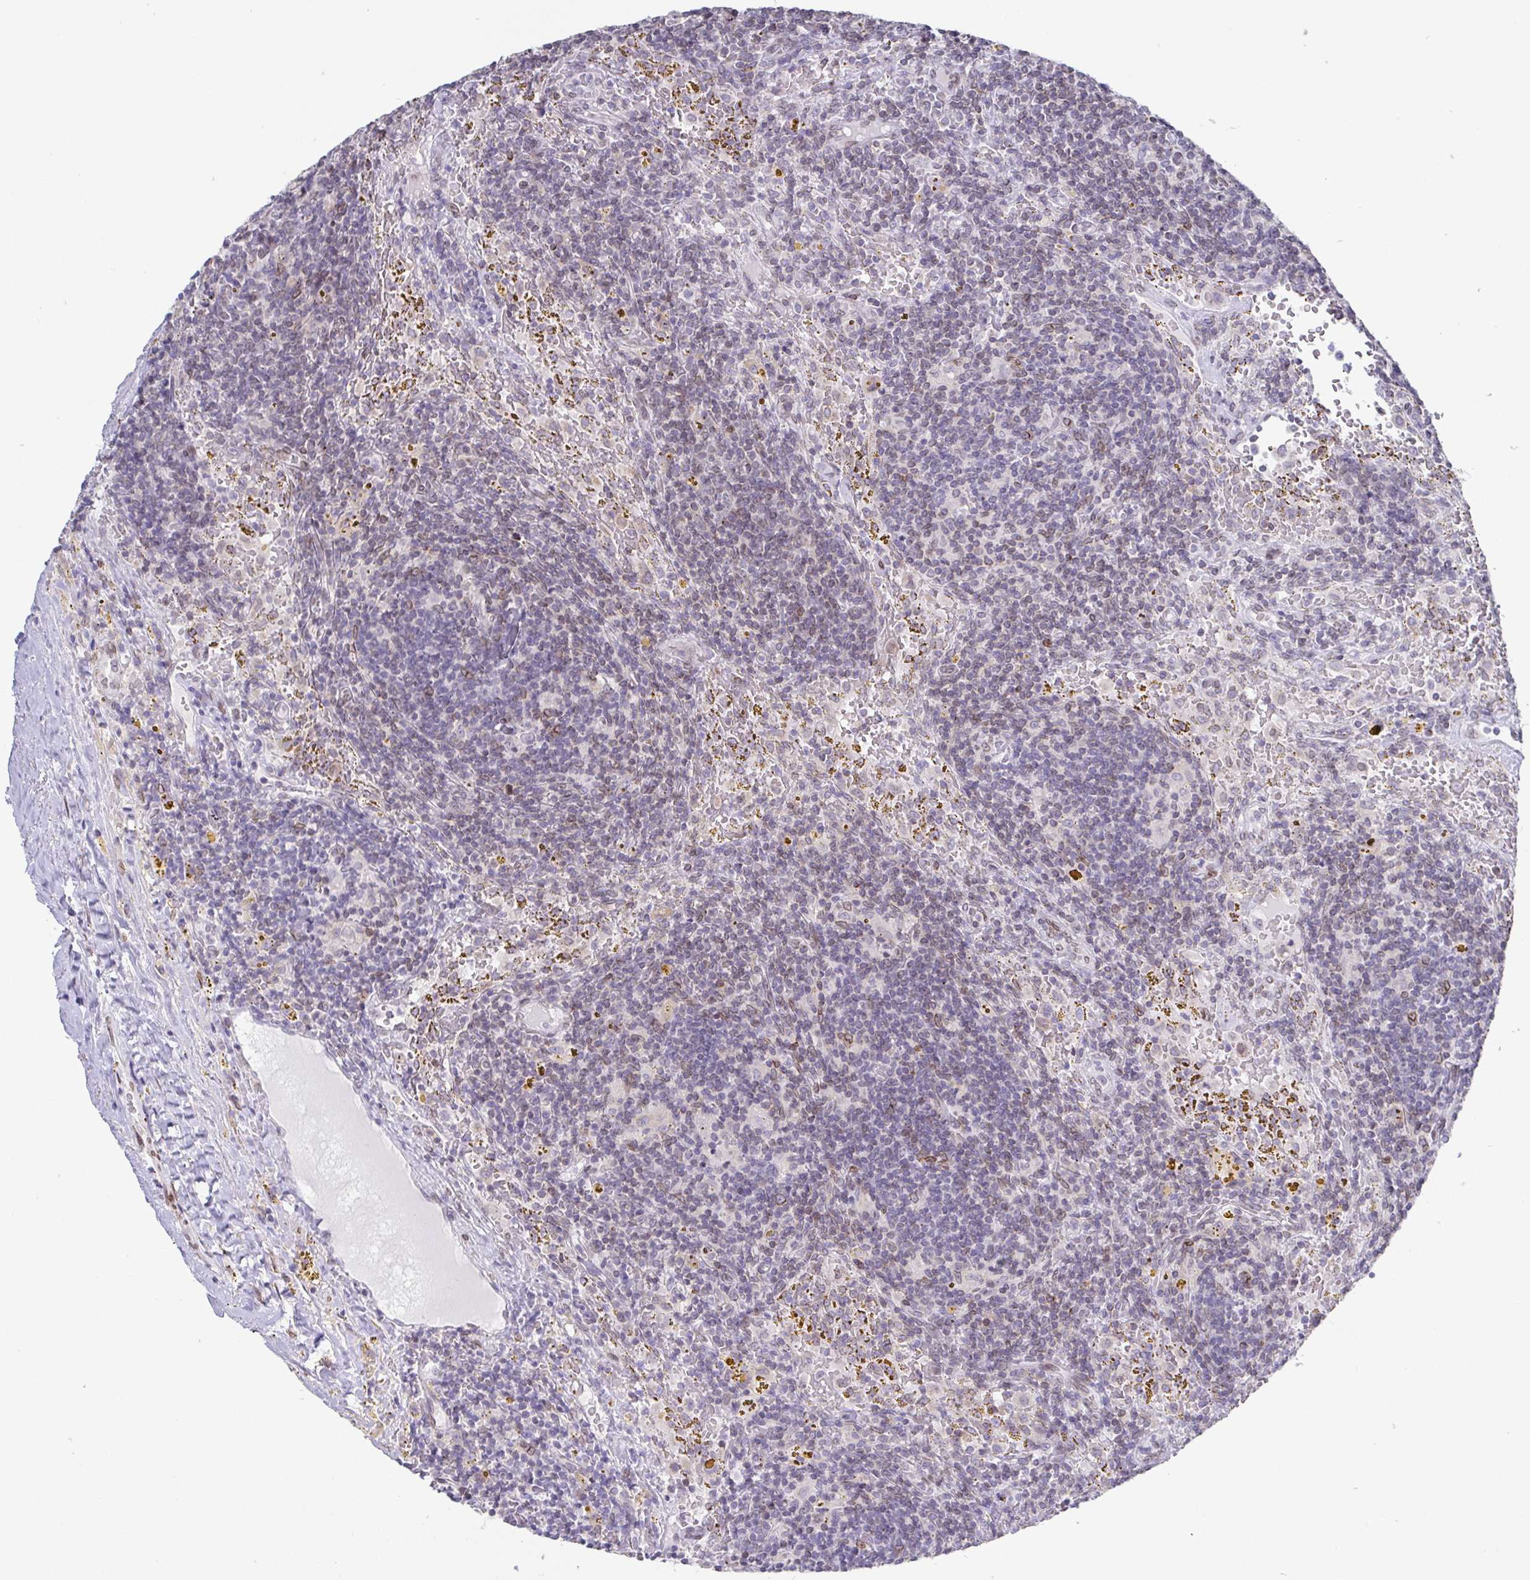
{"staining": {"intensity": "negative", "quantity": "none", "location": "none"}, "tissue": "lymphoma", "cell_type": "Tumor cells", "image_type": "cancer", "snomed": [{"axis": "morphology", "description": "Malignant lymphoma, non-Hodgkin's type, Low grade"}, {"axis": "topography", "description": "Spleen"}], "caption": "This is a photomicrograph of immunohistochemistry (IHC) staining of lymphoma, which shows no staining in tumor cells.", "gene": "EMD", "patient": {"sex": "female", "age": 70}}